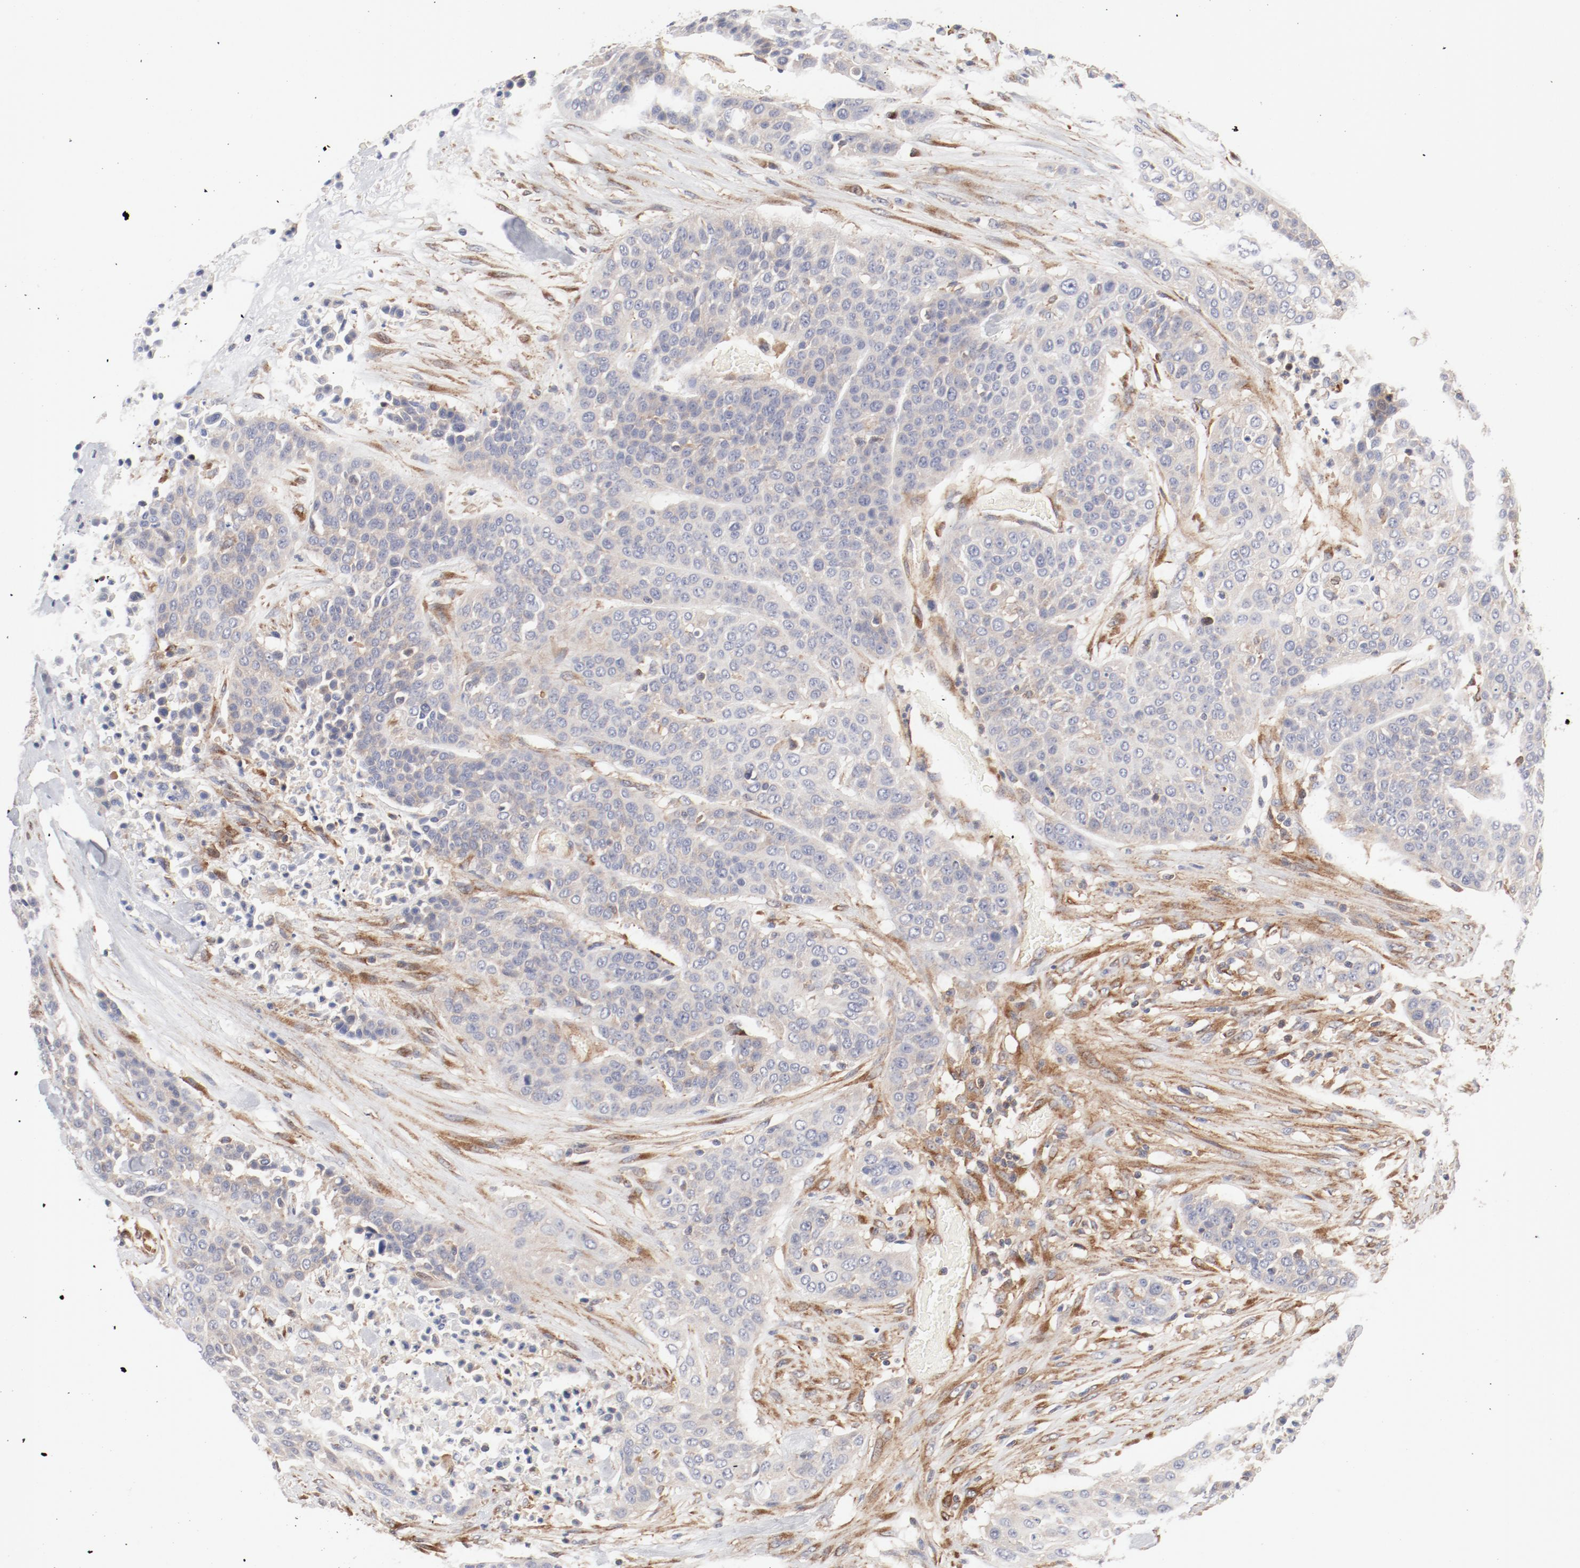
{"staining": {"intensity": "moderate", "quantity": "<25%", "location": "cytoplasmic/membranous"}, "tissue": "urothelial cancer", "cell_type": "Tumor cells", "image_type": "cancer", "snomed": [{"axis": "morphology", "description": "Urothelial carcinoma, High grade"}, {"axis": "topography", "description": "Urinary bladder"}], "caption": "Immunohistochemical staining of human urothelial cancer displays moderate cytoplasmic/membranous protein positivity in about <25% of tumor cells.", "gene": "AP2A1", "patient": {"sex": "male", "age": 74}}